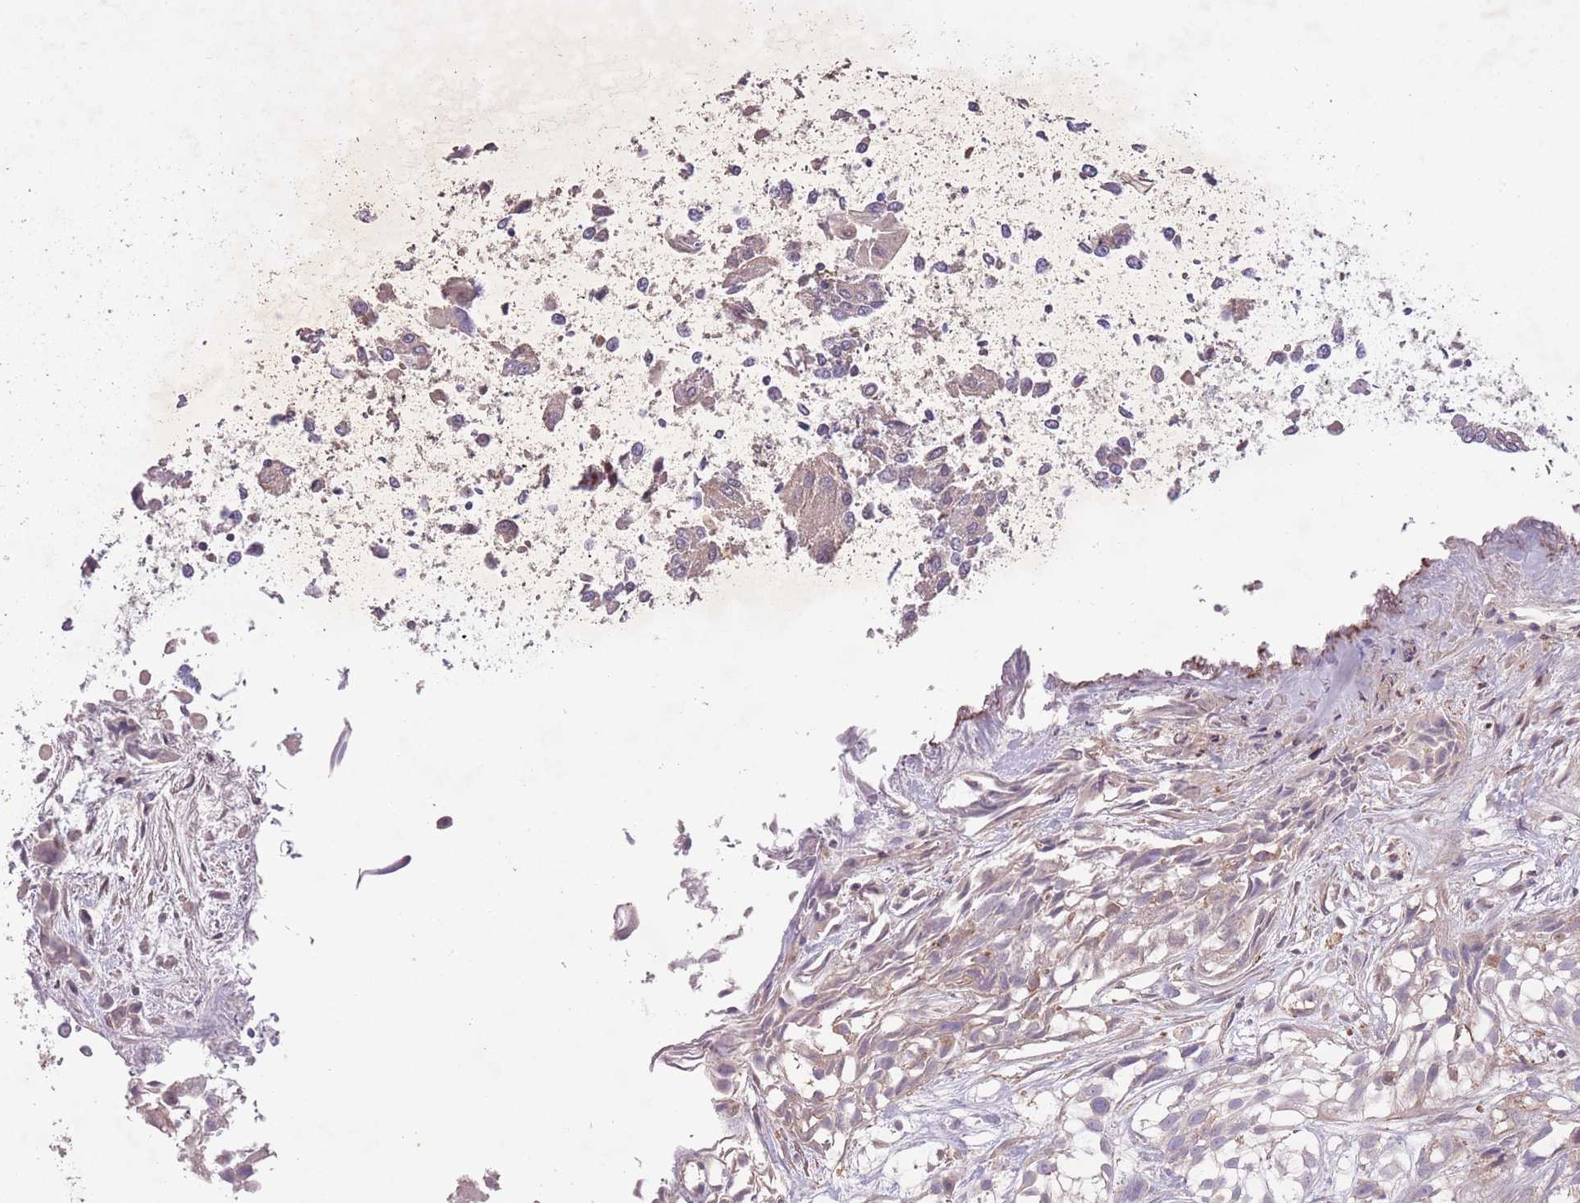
{"staining": {"intensity": "negative", "quantity": "none", "location": "none"}, "tissue": "urothelial cancer", "cell_type": "Tumor cells", "image_type": "cancer", "snomed": [{"axis": "morphology", "description": "Urothelial carcinoma, High grade"}, {"axis": "topography", "description": "Urinary bladder"}], "caption": "IHC histopathology image of neoplastic tissue: human high-grade urothelial carcinoma stained with DAB reveals no significant protein staining in tumor cells.", "gene": "OR2V2", "patient": {"sex": "male", "age": 56}}